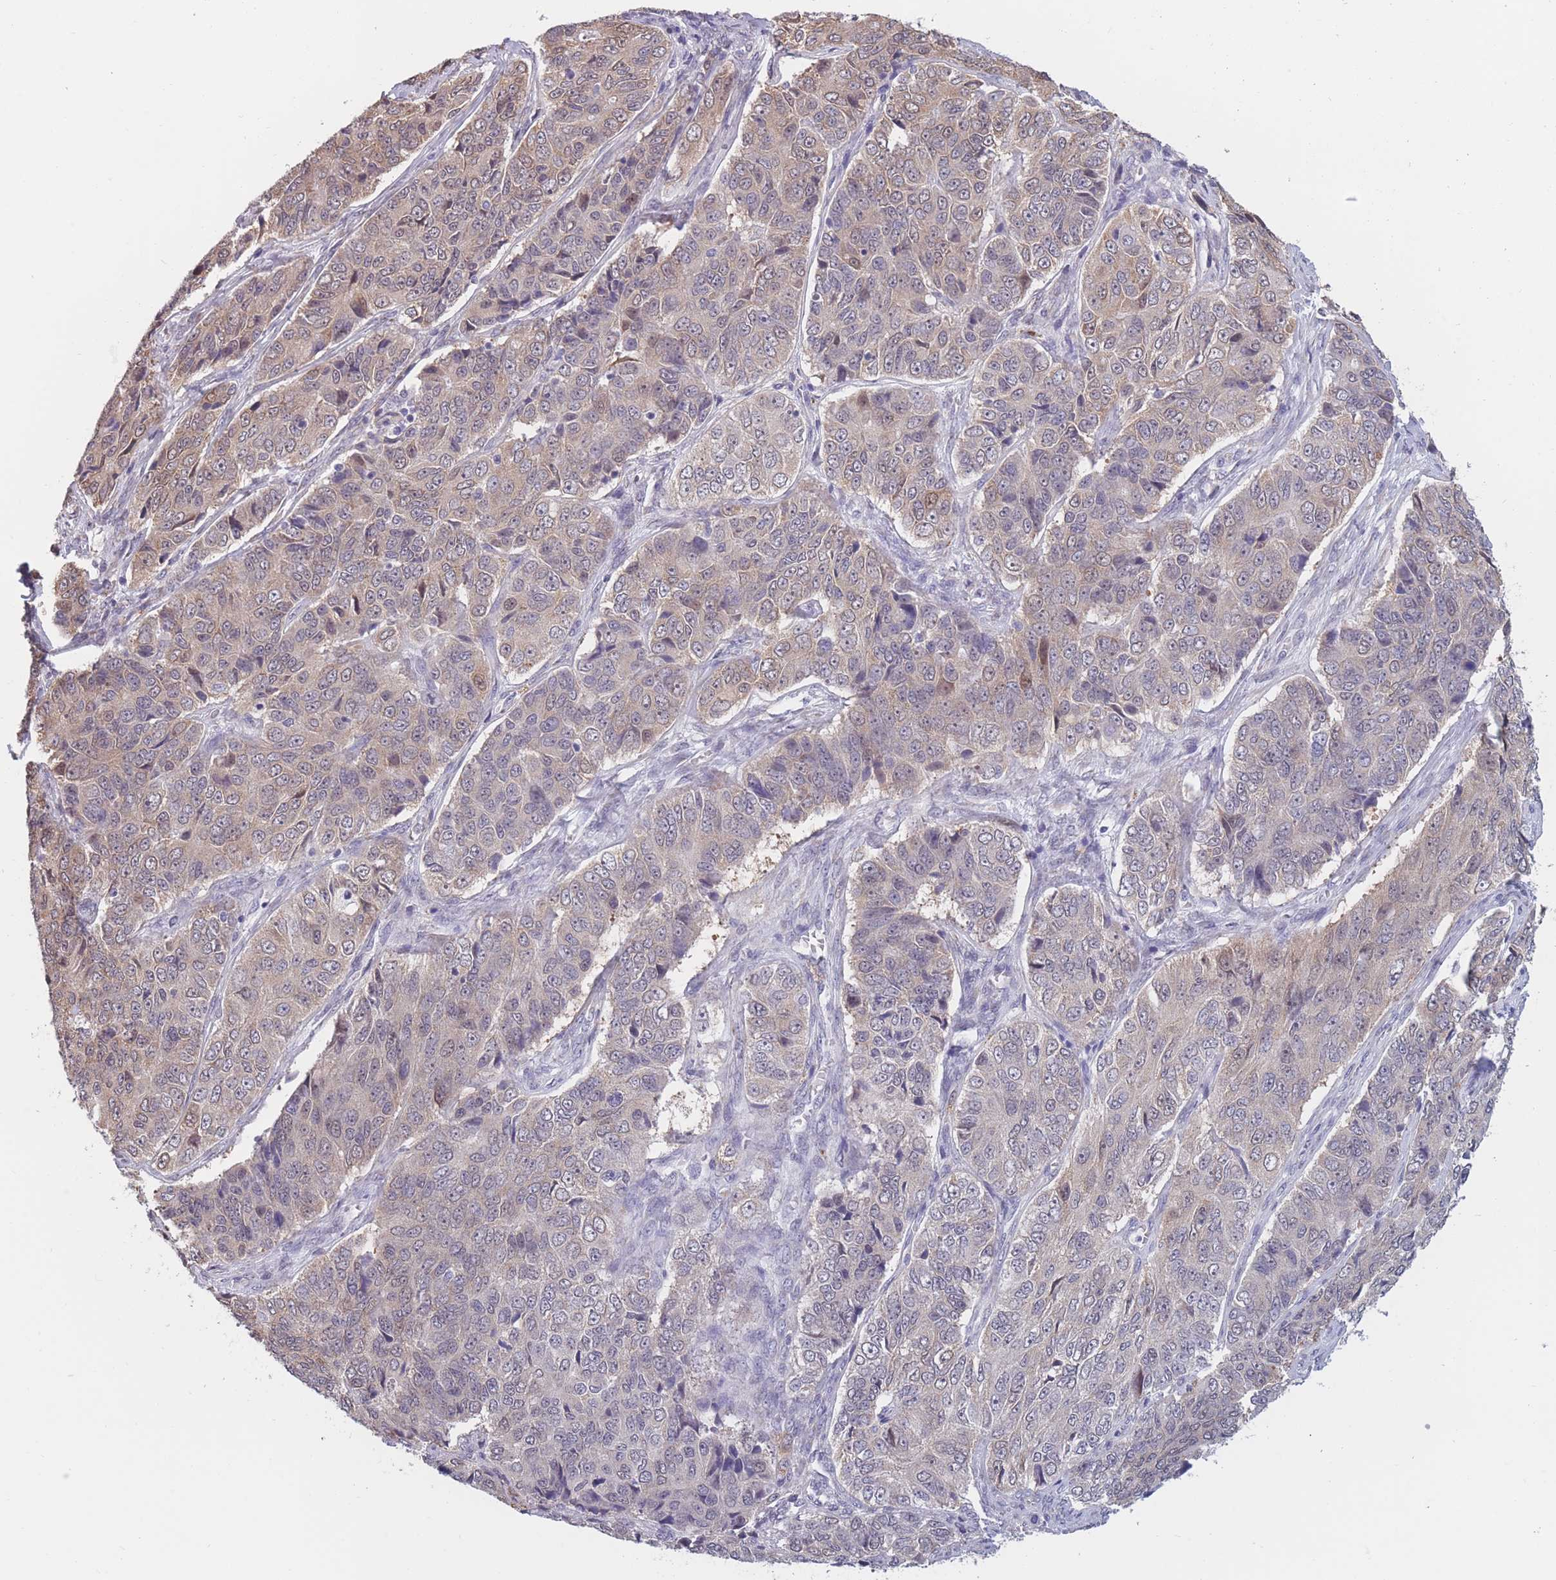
{"staining": {"intensity": "weak", "quantity": "<25%", "location": "cytoplasmic/membranous"}, "tissue": "ovarian cancer", "cell_type": "Tumor cells", "image_type": "cancer", "snomed": [{"axis": "morphology", "description": "Carcinoma, endometroid"}, {"axis": "topography", "description": "Ovary"}], "caption": "The image reveals no significant positivity in tumor cells of endometroid carcinoma (ovarian).", "gene": "COL27A1", "patient": {"sex": "female", "age": 51}}